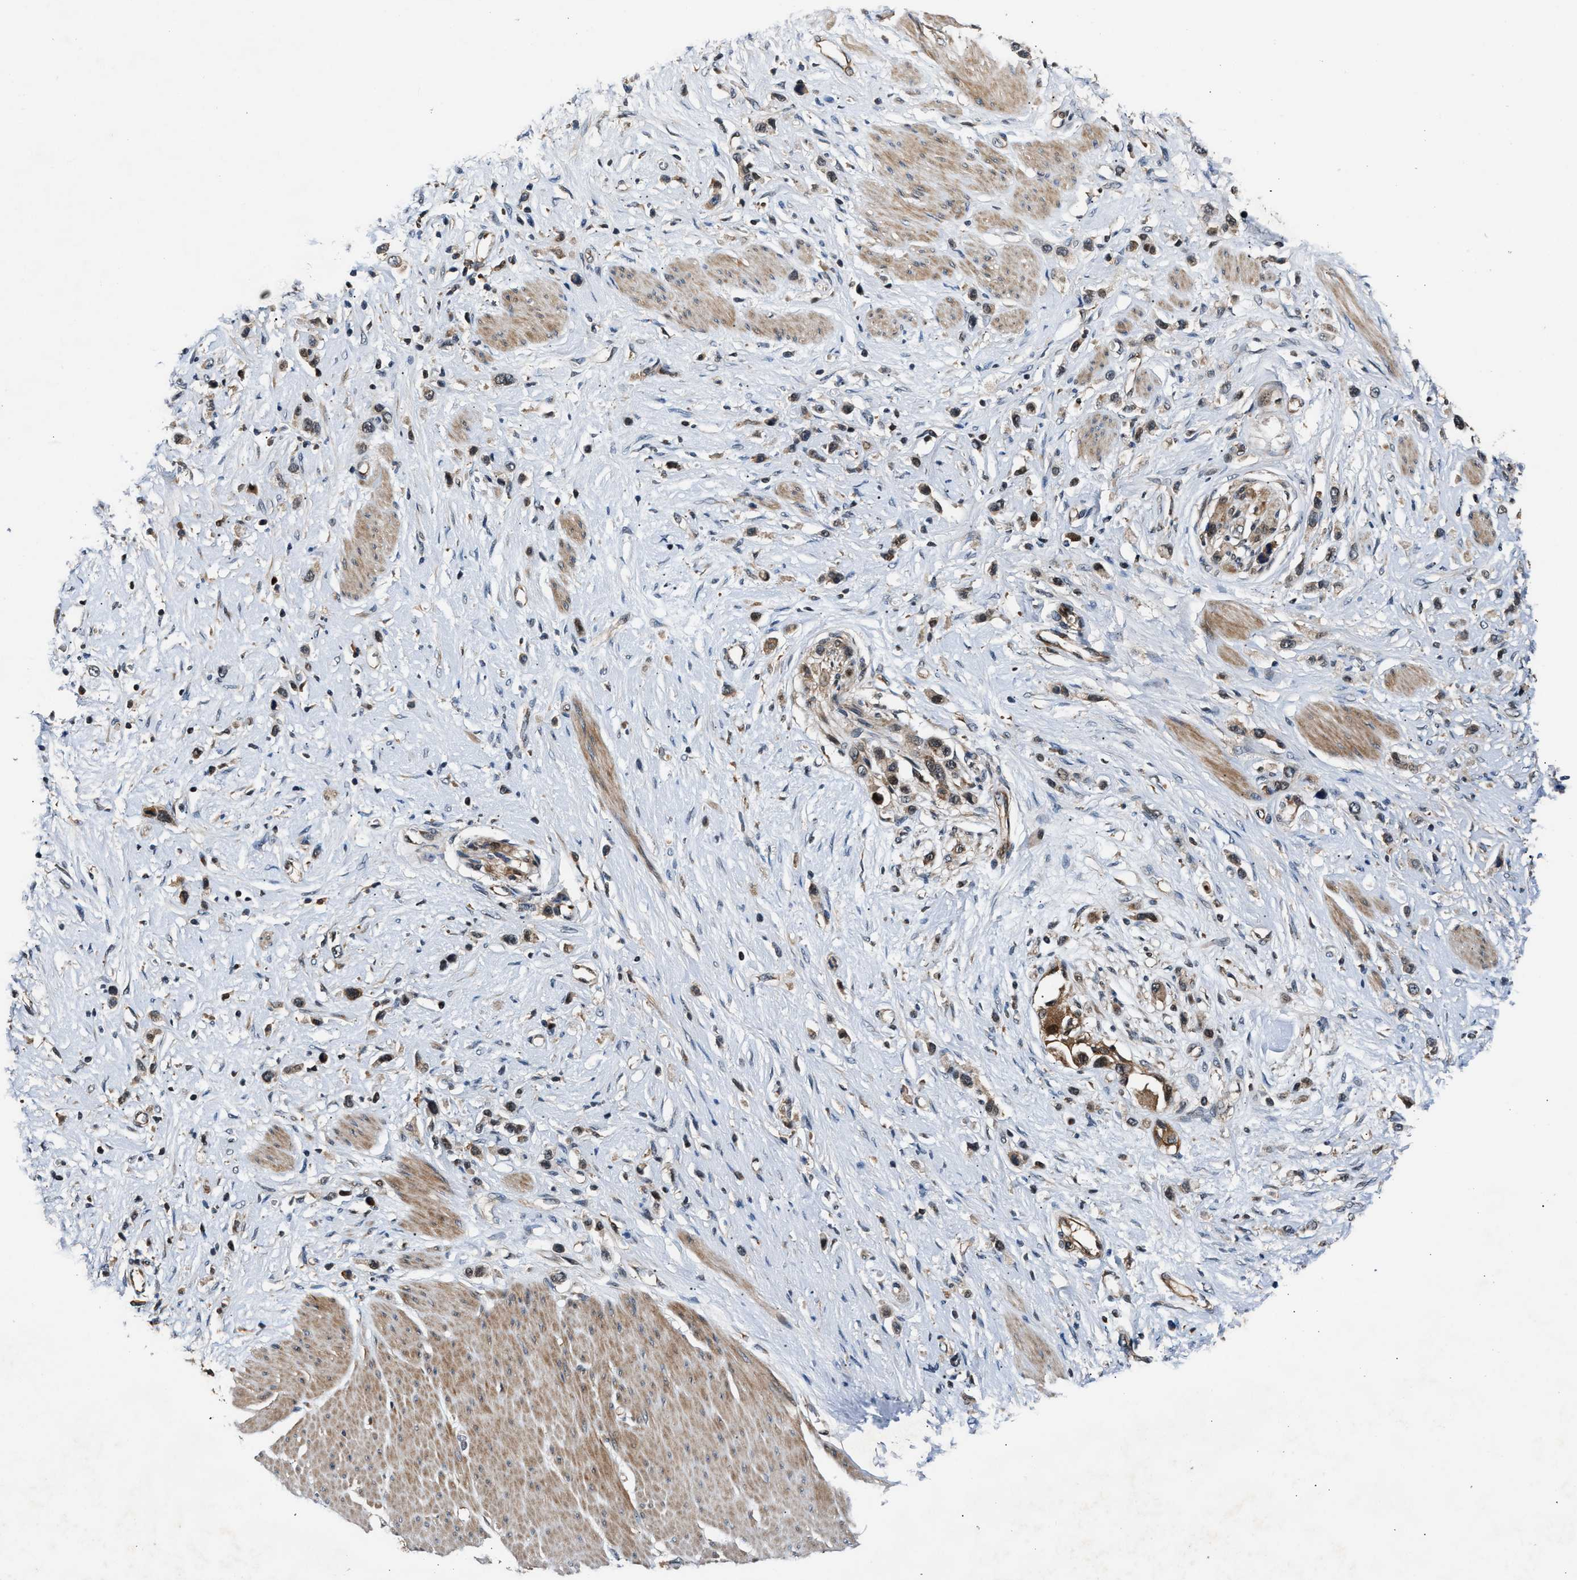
{"staining": {"intensity": "weak", "quantity": "<25%", "location": "cytoplasmic/membranous"}, "tissue": "stomach cancer", "cell_type": "Tumor cells", "image_type": "cancer", "snomed": [{"axis": "morphology", "description": "Adenocarcinoma, NOS"}, {"axis": "topography", "description": "Stomach"}], "caption": "Protein analysis of stomach cancer exhibits no significant expression in tumor cells.", "gene": "TUT7", "patient": {"sex": "female", "age": 65}}